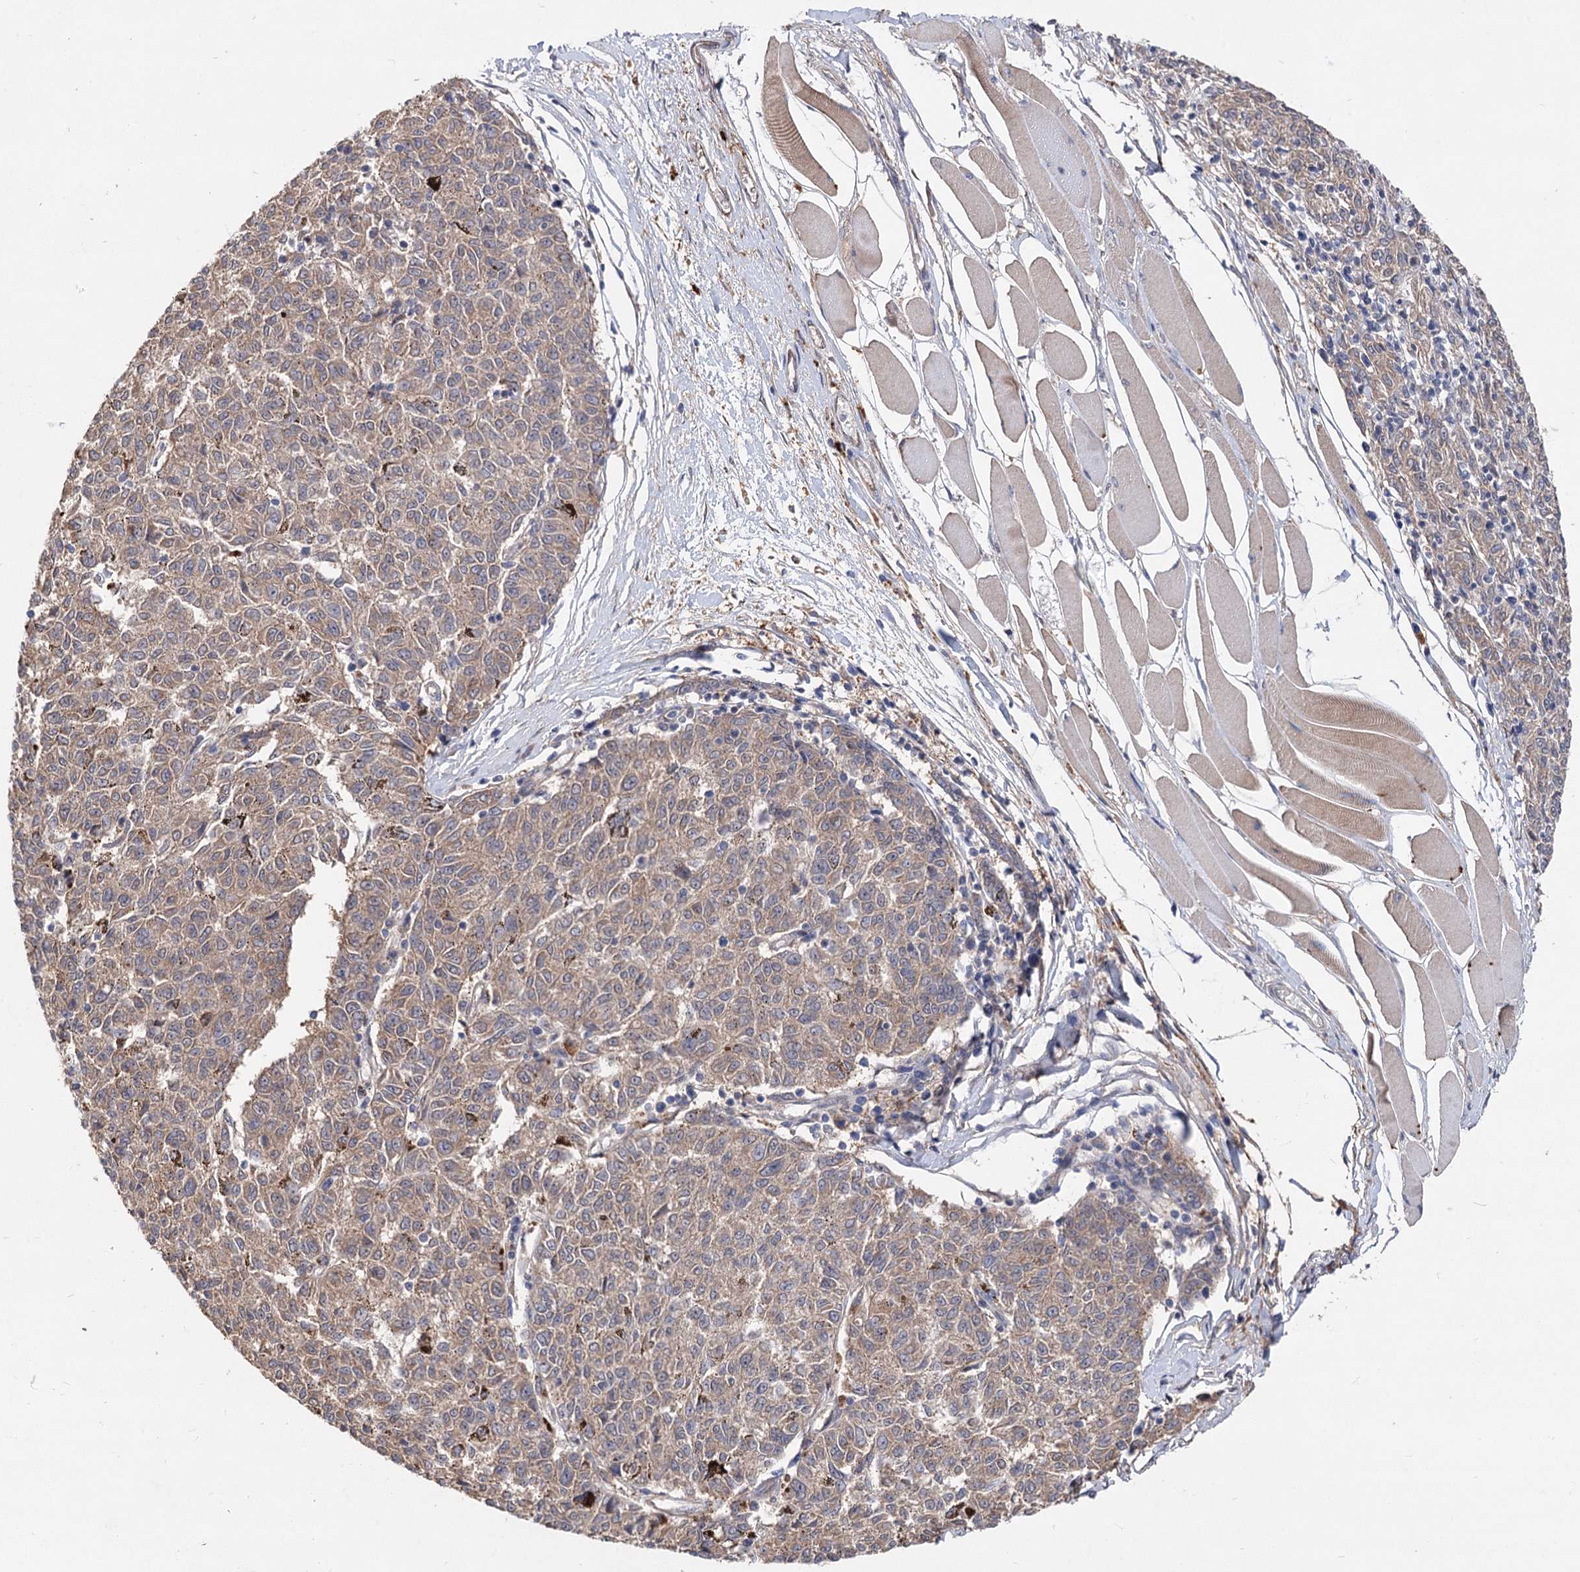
{"staining": {"intensity": "weak", "quantity": ">75%", "location": "cytoplasmic/membranous"}, "tissue": "melanoma", "cell_type": "Tumor cells", "image_type": "cancer", "snomed": [{"axis": "morphology", "description": "Malignant melanoma, NOS"}, {"axis": "topography", "description": "Skin"}], "caption": "The immunohistochemical stain highlights weak cytoplasmic/membranous positivity in tumor cells of malignant melanoma tissue.", "gene": "NUDCD2", "patient": {"sex": "female", "age": 72}}